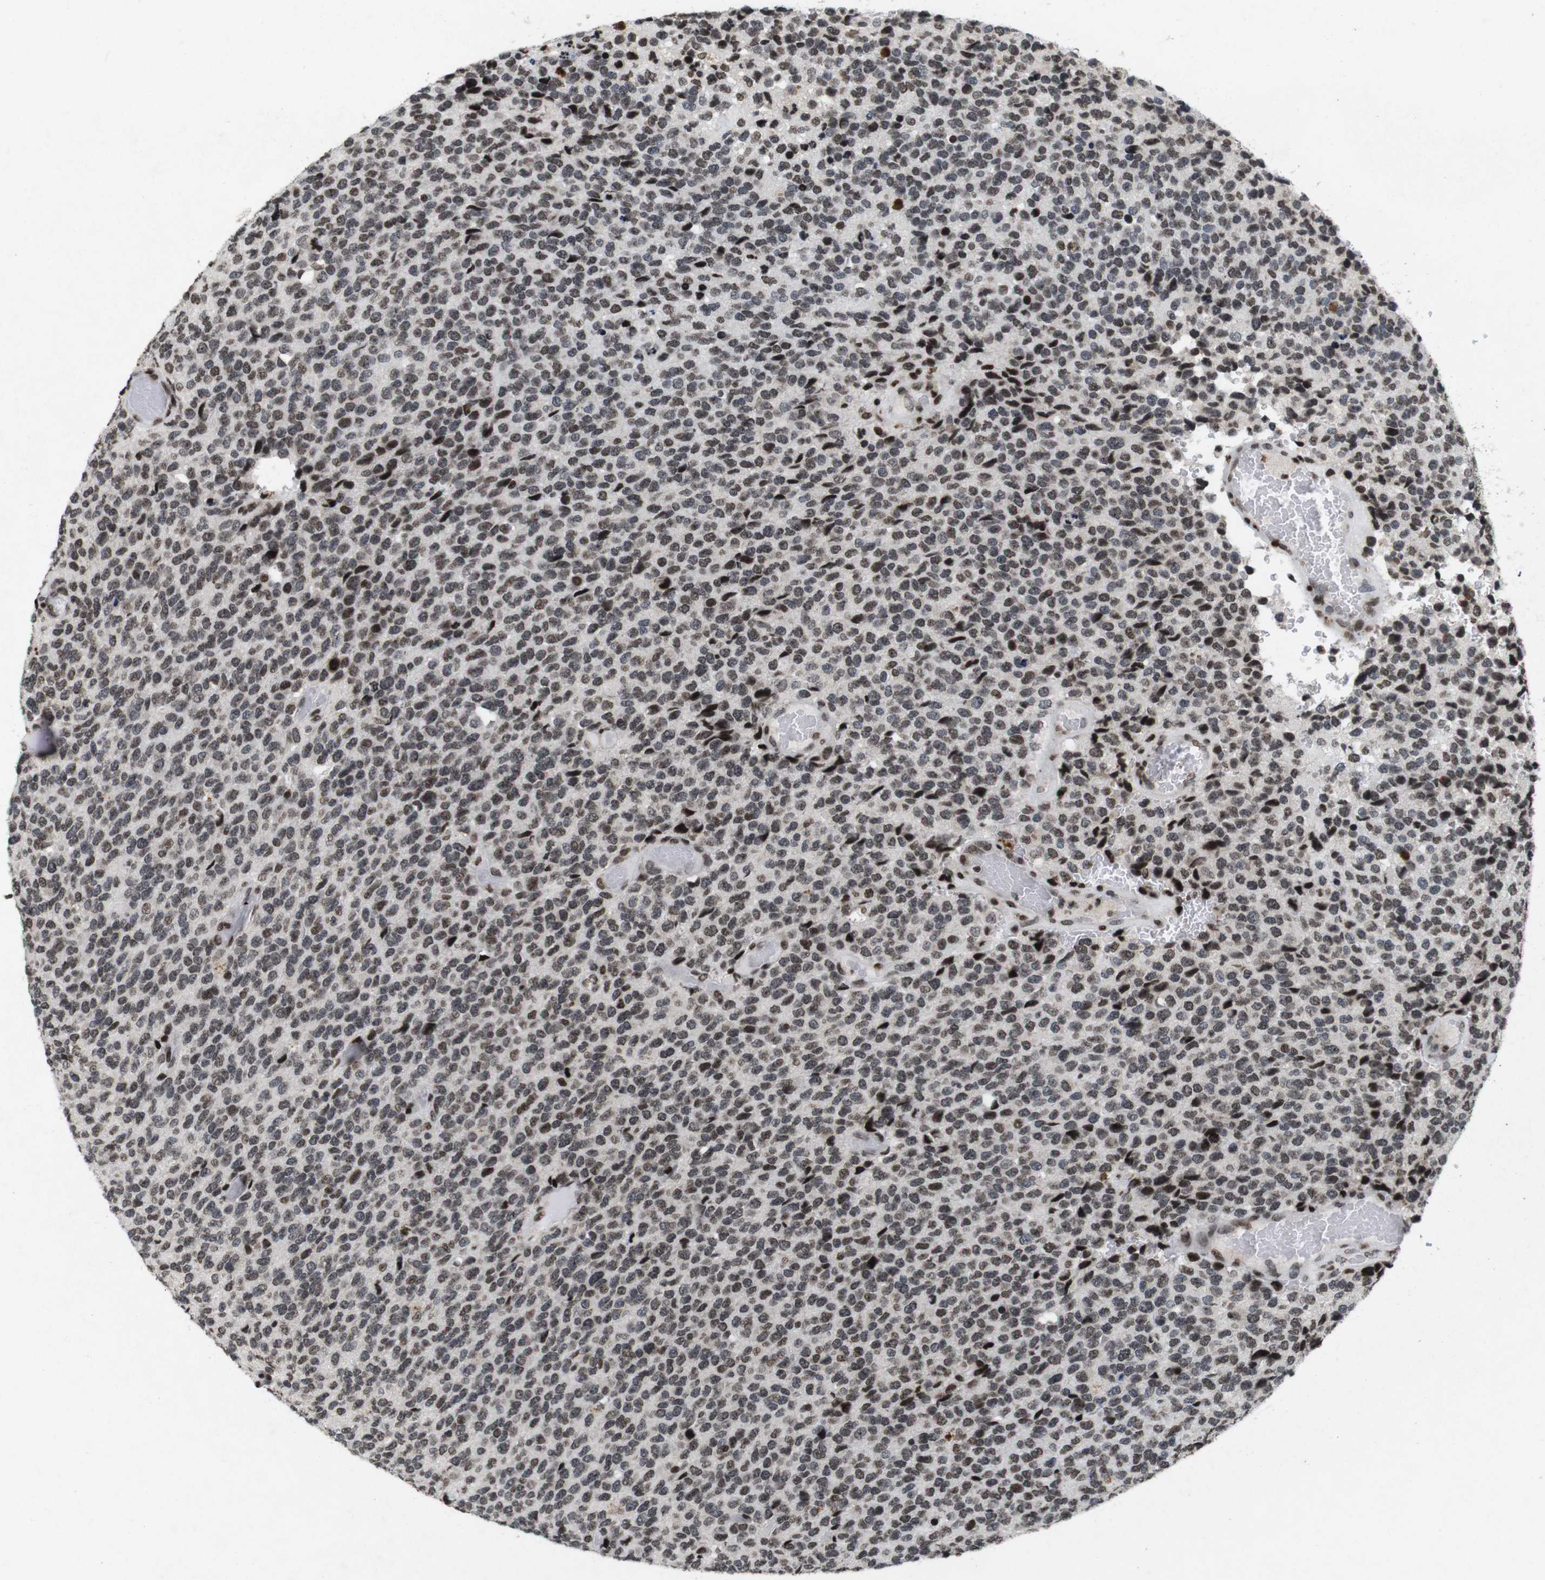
{"staining": {"intensity": "moderate", "quantity": "25%-75%", "location": "nuclear"}, "tissue": "glioma", "cell_type": "Tumor cells", "image_type": "cancer", "snomed": [{"axis": "morphology", "description": "Glioma, malignant, High grade"}, {"axis": "topography", "description": "pancreas cauda"}], "caption": "There is medium levels of moderate nuclear positivity in tumor cells of glioma, as demonstrated by immunohistochemical staining (brown color).", "gene": "MAGEH1", "patient": {"sex": "male", "age": 60}}